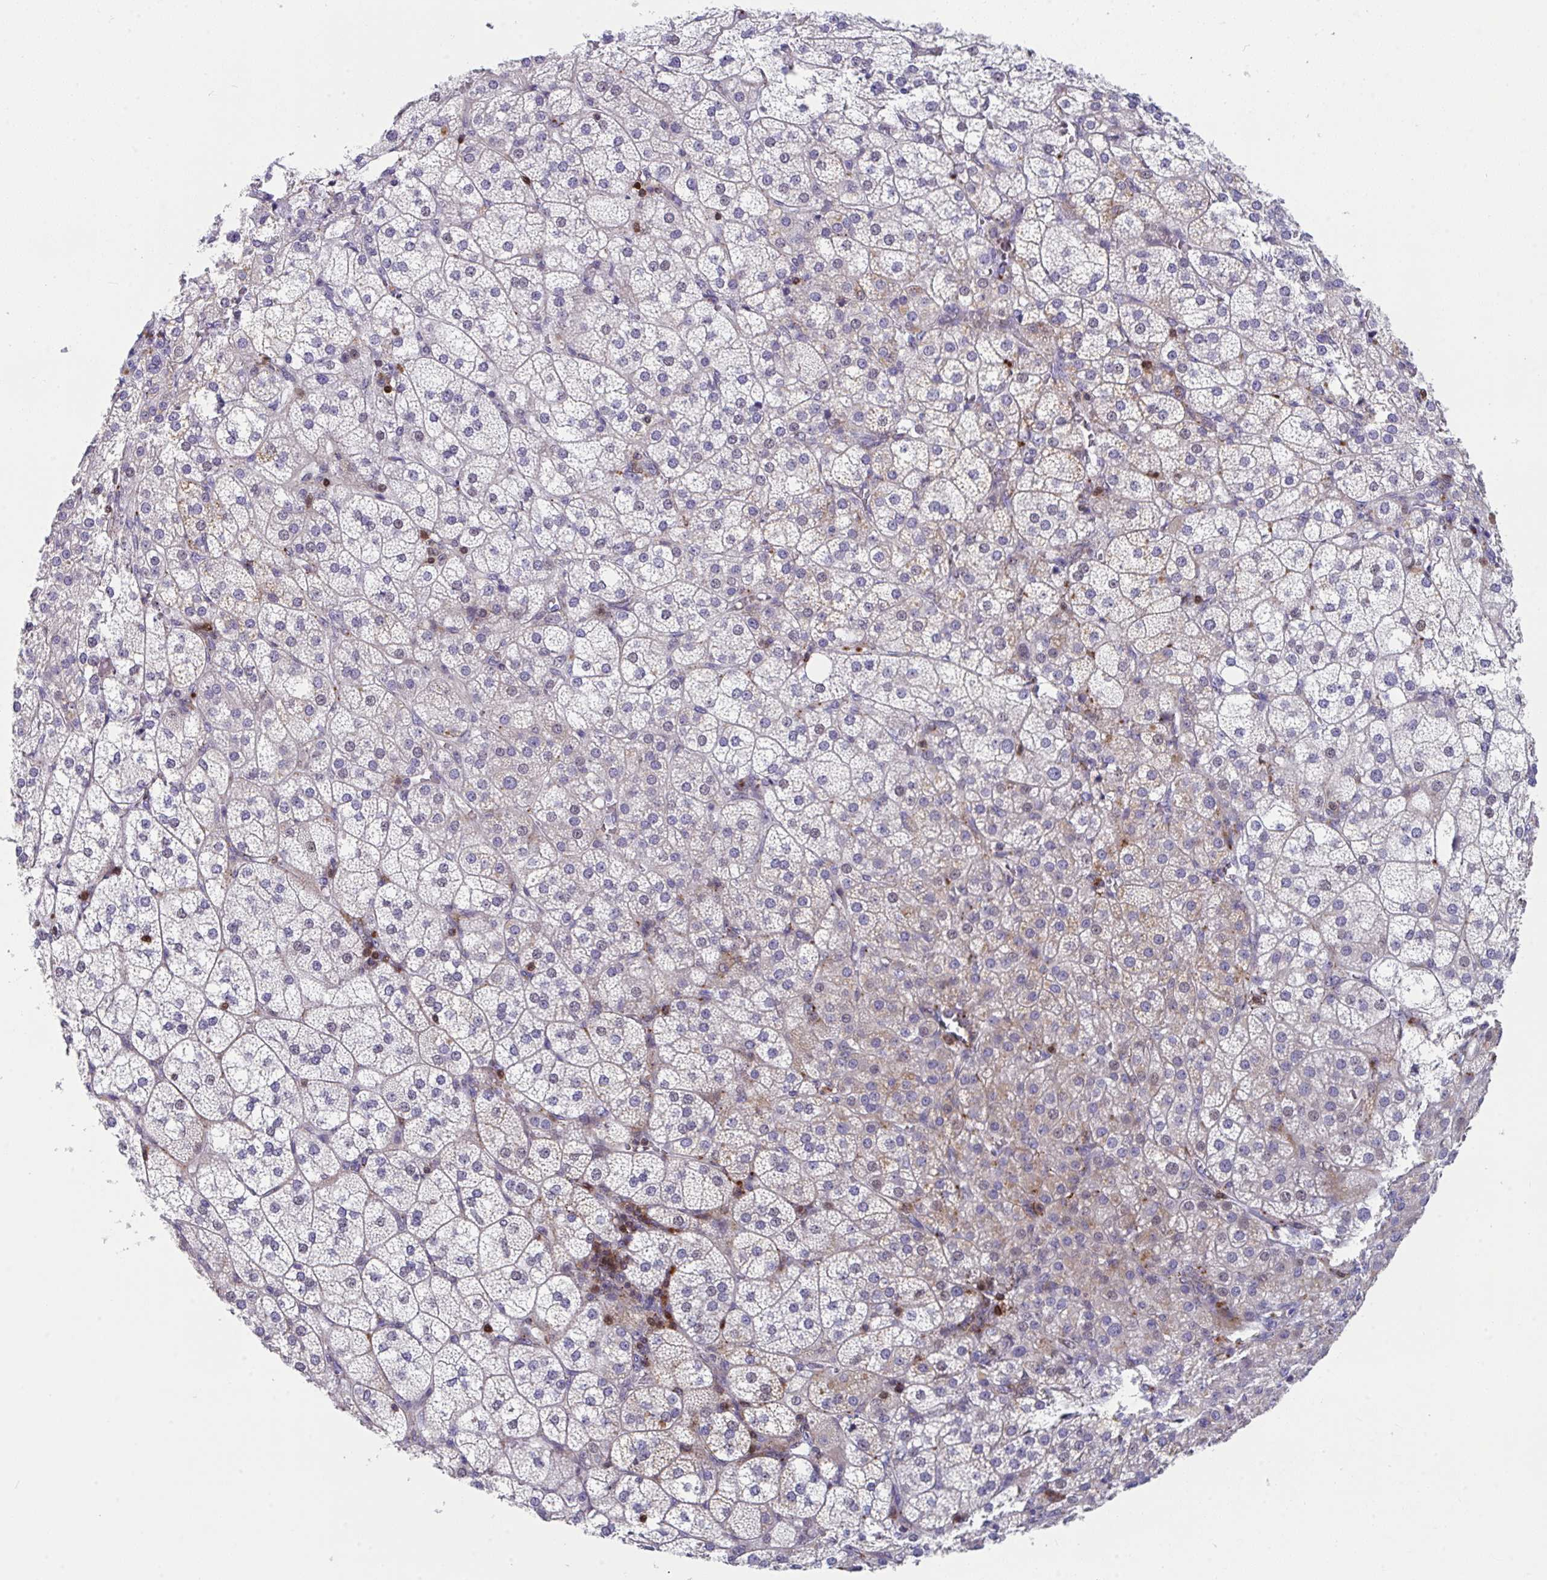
{"staining": {"intensity": "moderate", "quantity": "25%-75%", "location": "cytoplasmic/membranous,nuclear"}, "tissue": "adrenal gland", "cell_type": "Glandular cells", "image_type": "normal", "snomed": [{"axis": "morphology", "description": "Normal tissue, NOS"}, {"axis": "topography", "description": "Adrenal gland"}], "caption": "A medium amount of moderate cytoplasmic/membranous,nuclear expression is identified in approximately 25%-75% of glandular cells in unremarkable adrenal gland. Immunohistochemistry stains the protein in brown and the nuclei are stained blue.", "gene": "AOC2", "patient": {"sex": "female", "age": 60}}